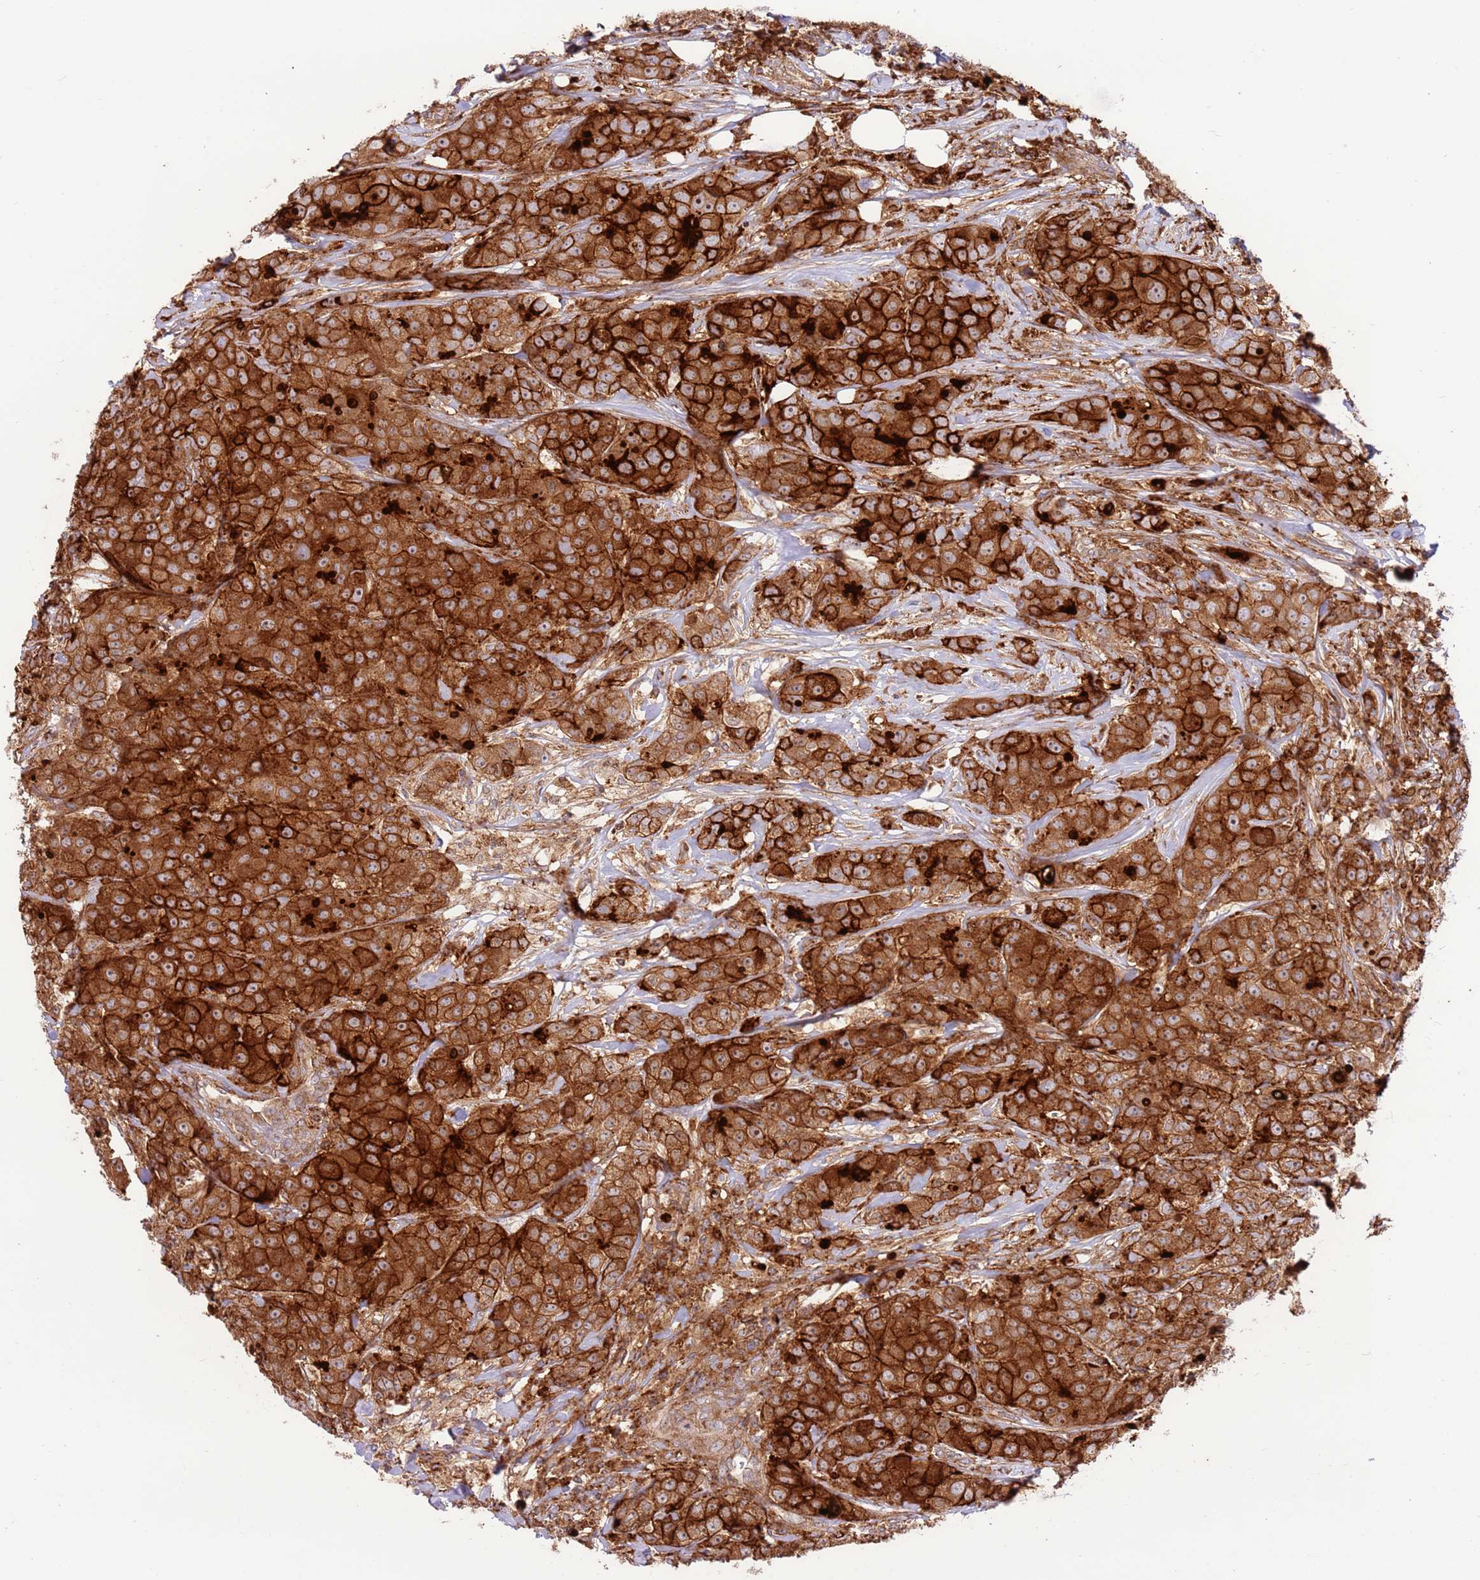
{"staining": {"intensity": "strong", "quantity": ">75%", "location": "cytoplasmic/membranous"}, "tissue": "breast cancer", "cell_type": "Tumor cells", "image_type": "cancer", "snomed": [{"axis": "morphology", "description": "Duct carcinoma"}, {"axis": "topography", "description": "Breast"}], "caption": "Immunohistochemical staining of human breast cancer (intraductal carcinoma) displays high levels of strong cytoplasmic/membranous protein expression in approximately >75% of tumor cells.", "gene": "DDX19B", "patient": {"sex": "female", "age": 43}}